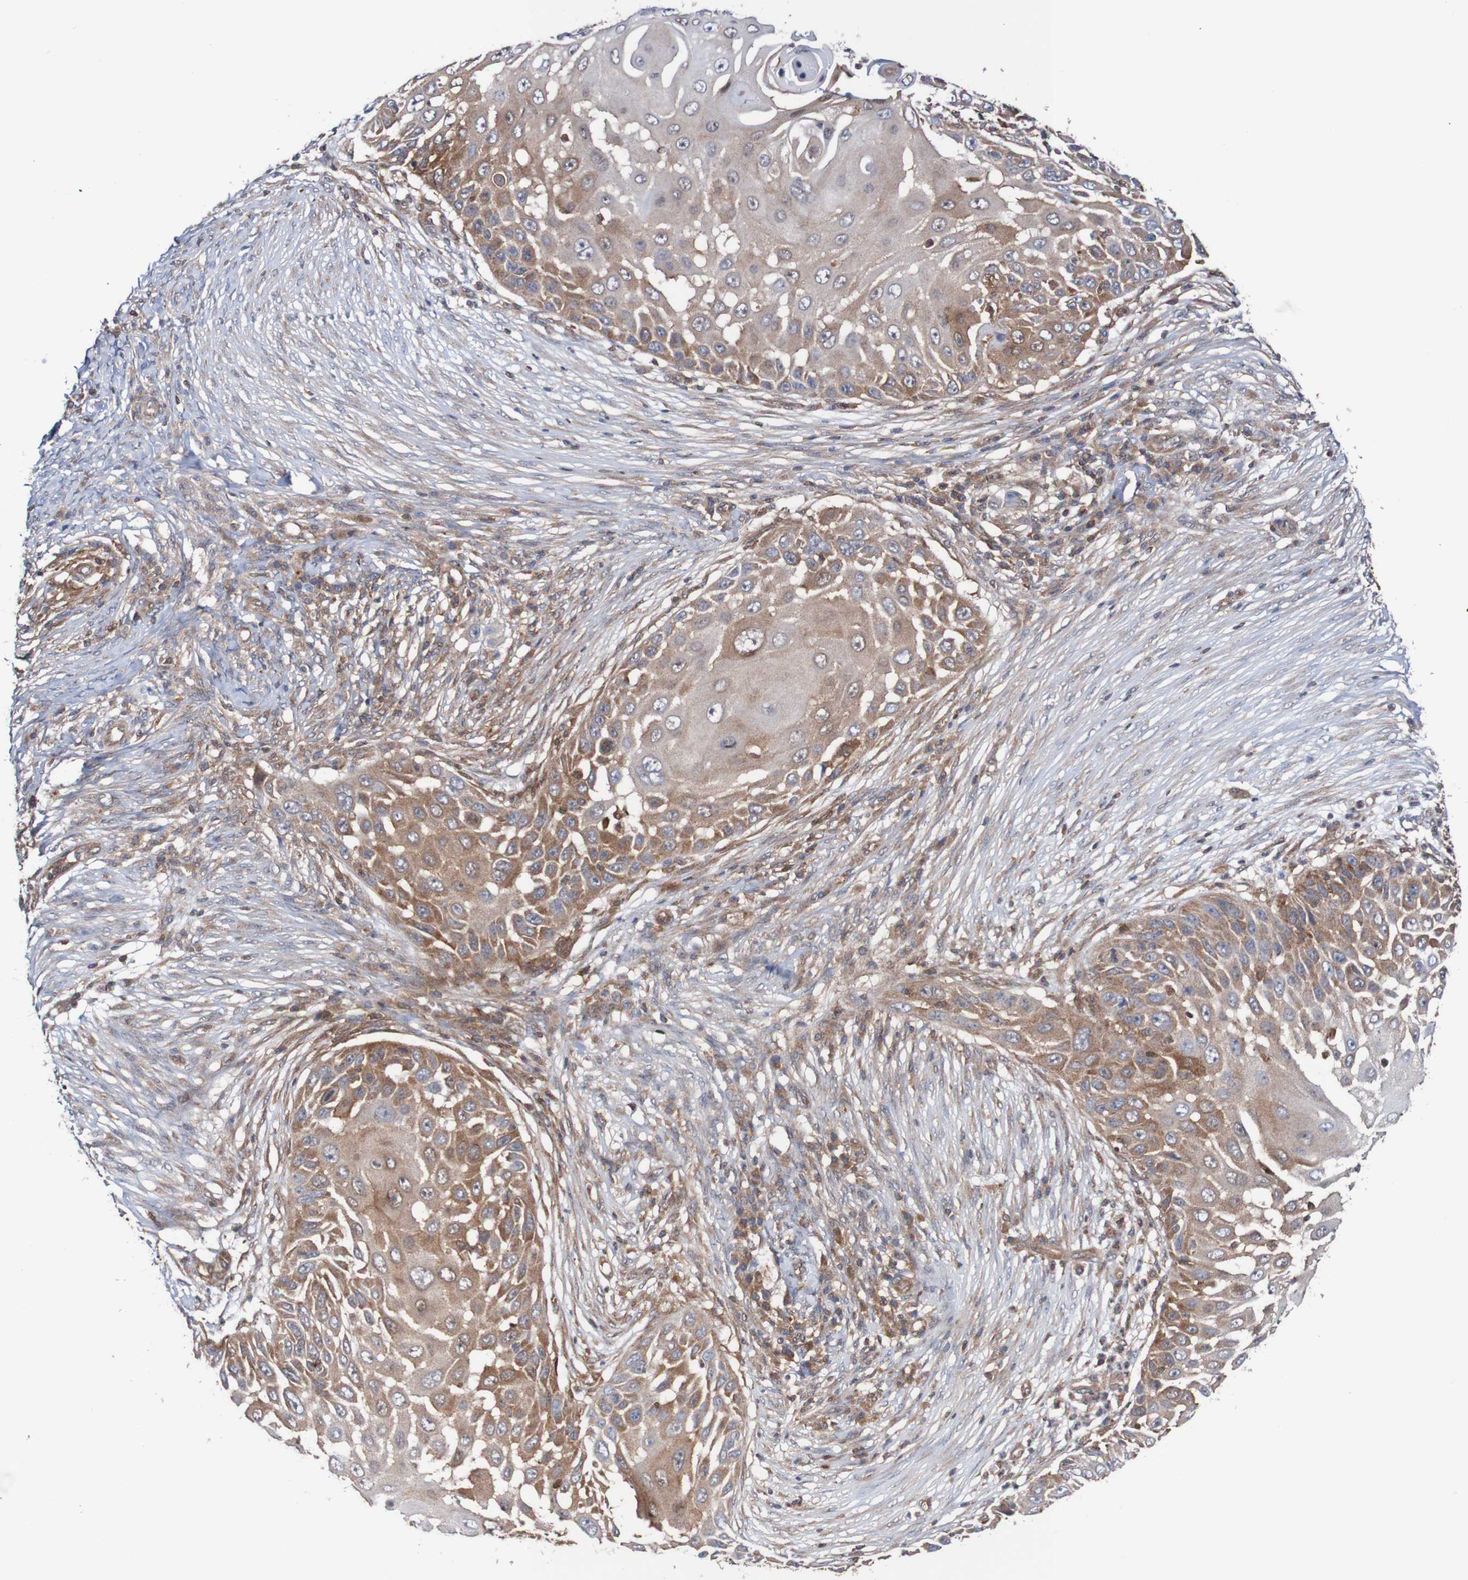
{"staining": {"intensity": "moderate", "quantity": "25%-75%", "location": "cytoplasmic/membranous"}, "tissue": "skin cancer", "cell_type": "Tumor cells", "image_type": "cancer", "snomed": [{"axis": "morphology", "description": "Squamous cell carcinoma, NOS"}, {"axis": "topography", "description": "Skin"}], "caption": "A brown stain highlights moderate cytoplasmic/membranous positivity of a protein in human skin squamous cell carcinoma tumor cells.", "gene": "RIGI", "patient": {"sex": "female", "age": 44}}